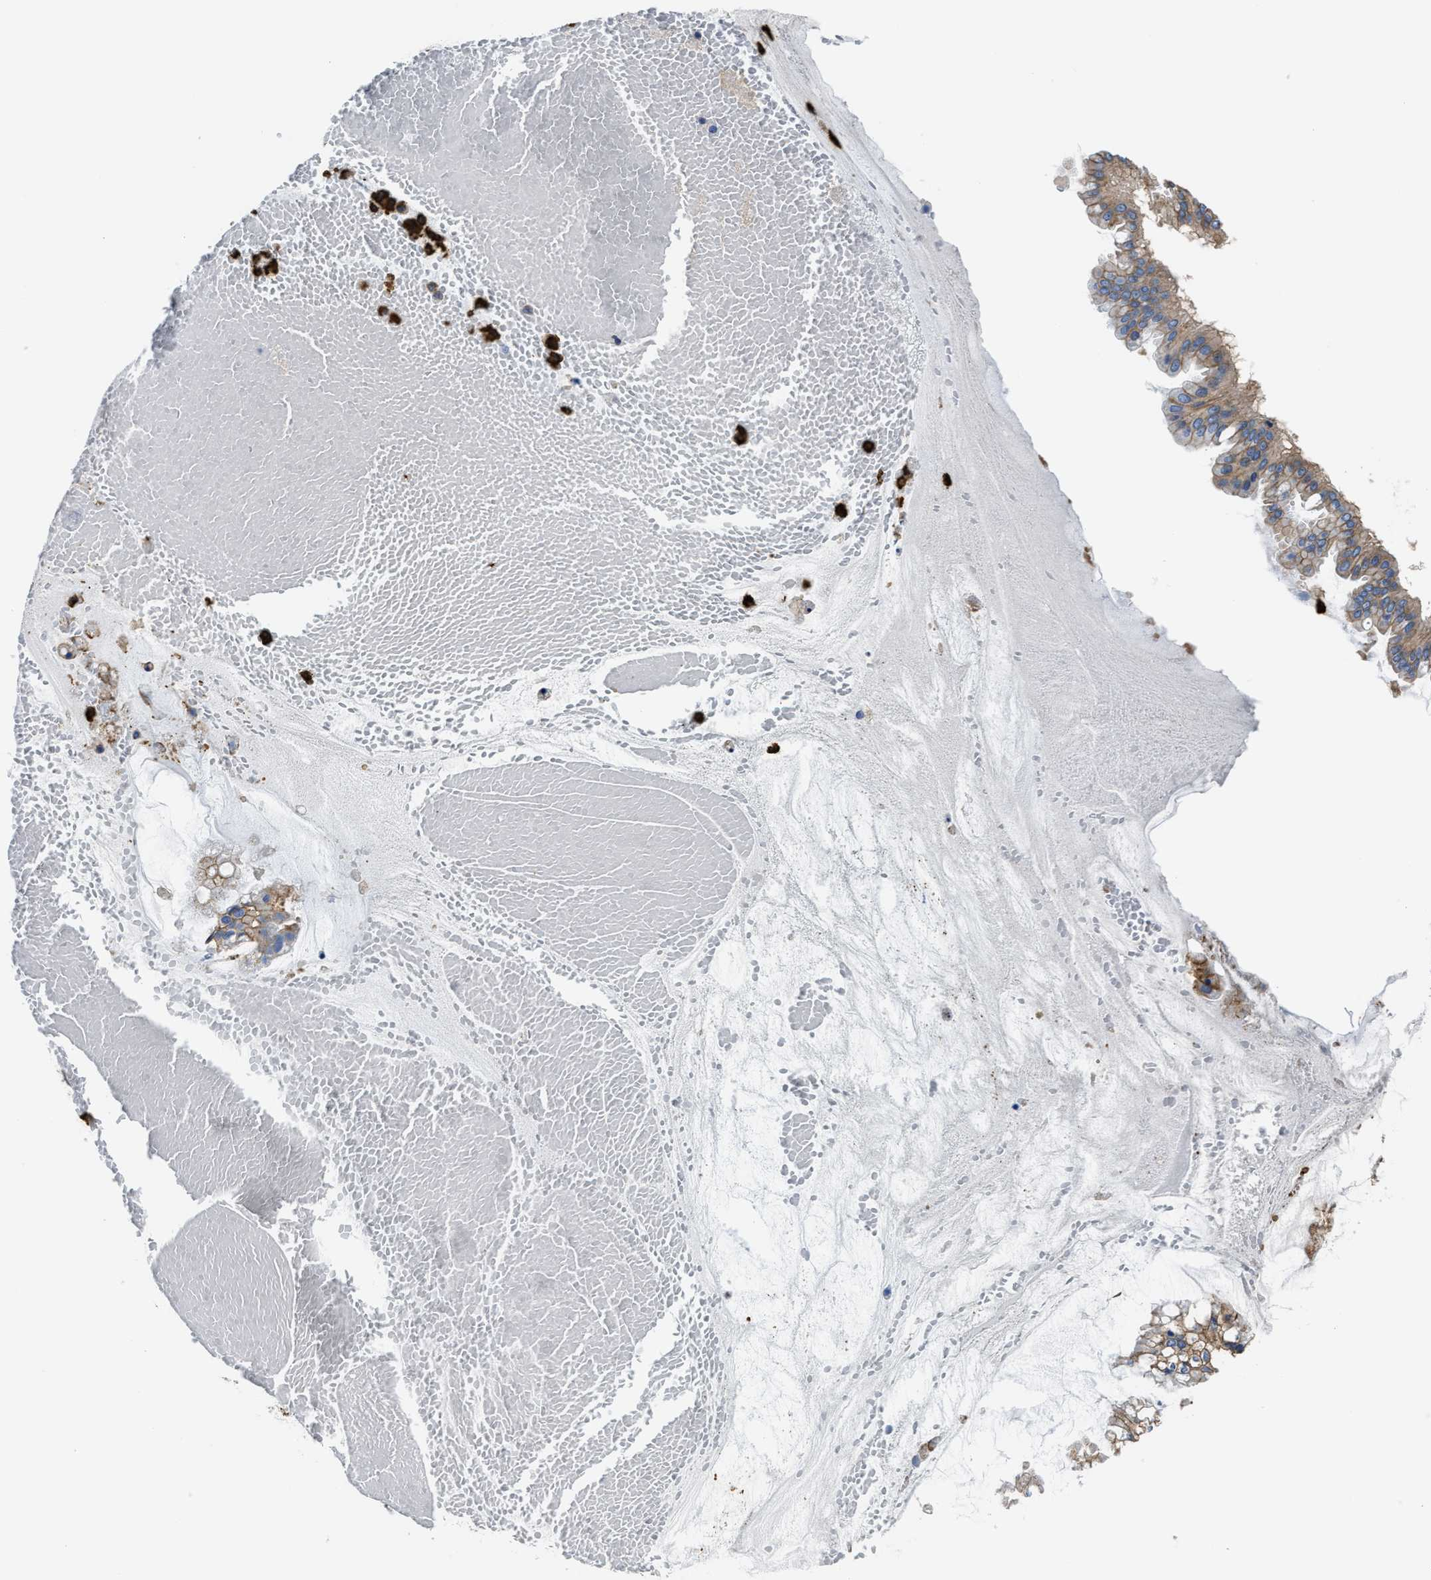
{"staining": {"intensity": "moderate", "quantity": "25%-75%", "location": "cytoplasmic/membranous"}, "tissue": "ovarian cancer", "cell_type": "Tumor cells", "image_type": "cancer", "snomed": [{"axis": "morphology", "description": "Cystadenocarcinoma, mucinous, NOS"}, {"axis": "topography", "description": "Ovary"}], "caption": "The micrograph exhibits staining of ovarian cancer, revealing moderate cytoplasmic/membranous protein positivity (brown color) within tumor cells.", "gene": "TRAF6", "patient": {"sex": "female", "age": 73}}